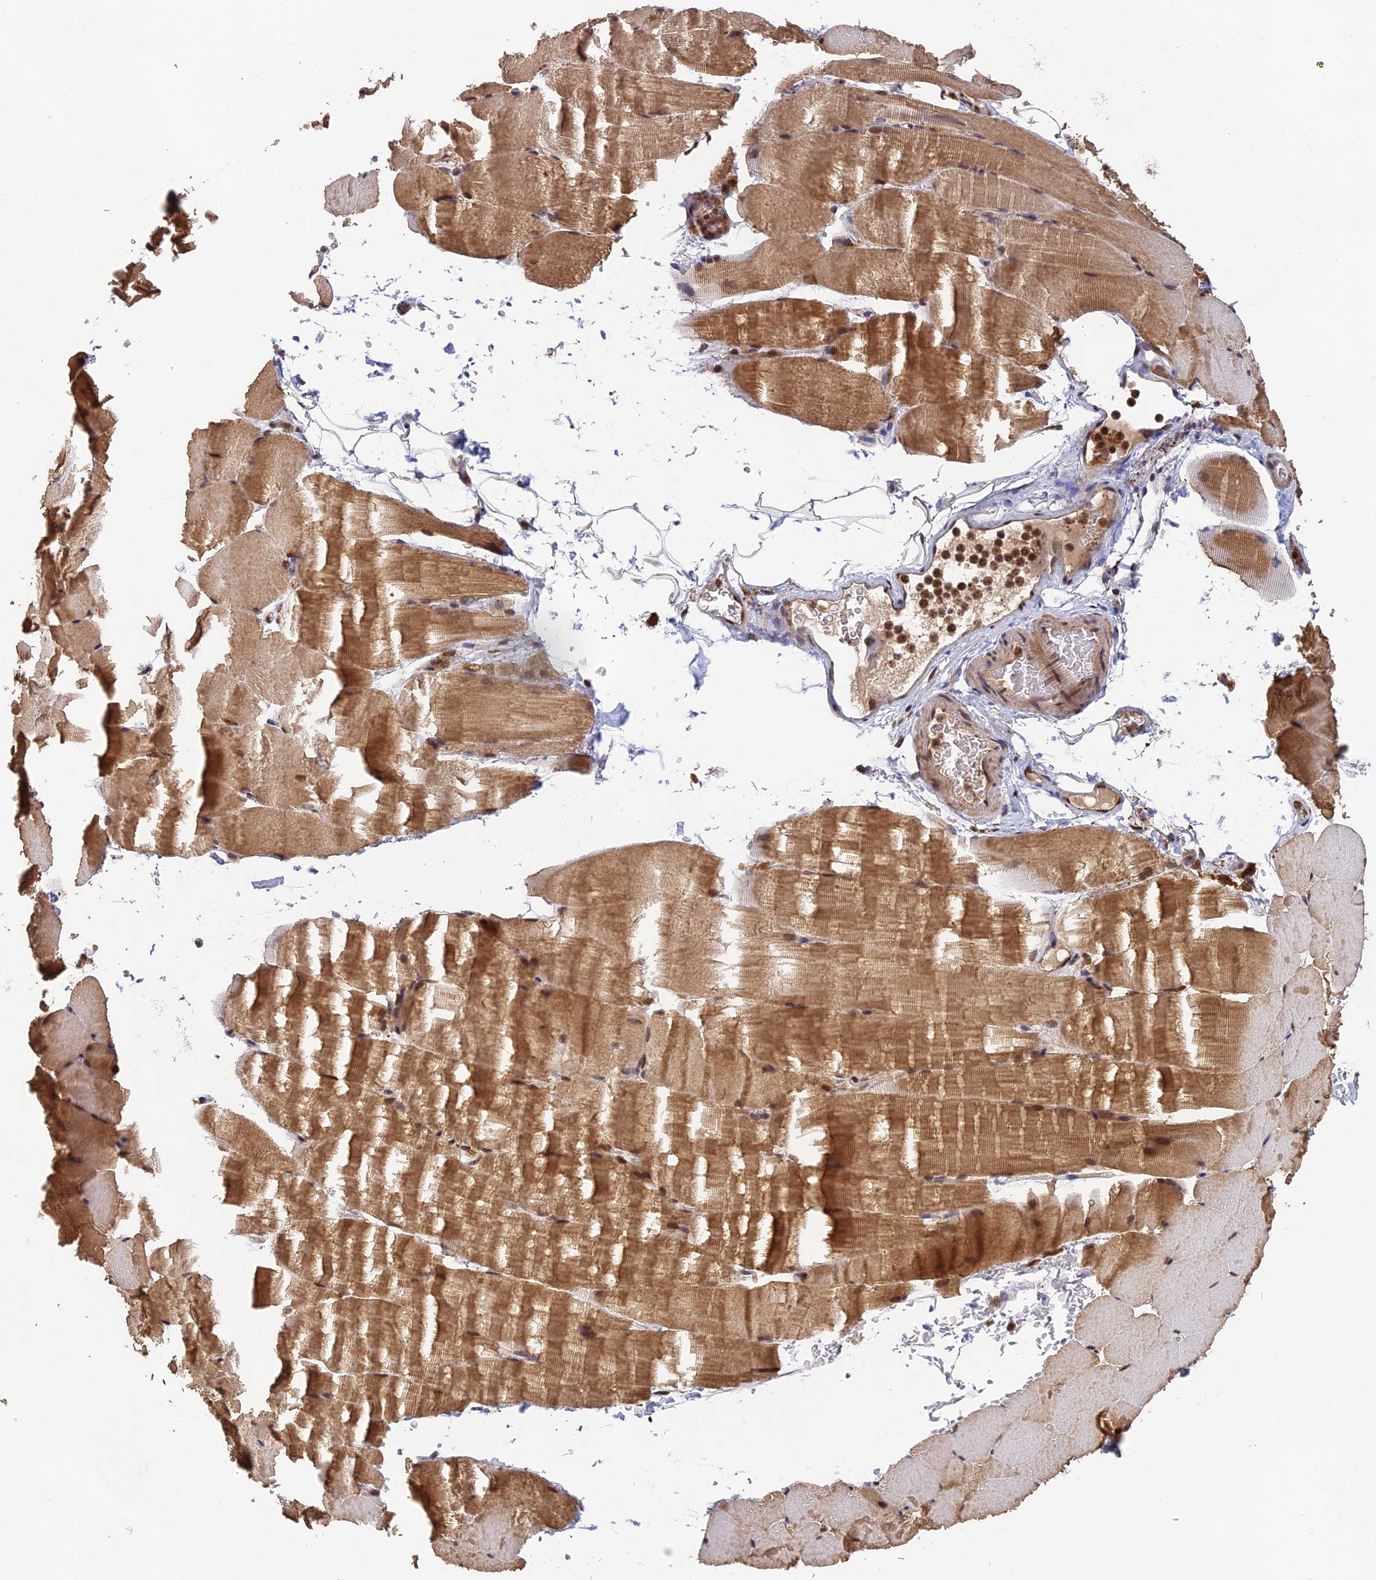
{"staining": {"intensity": "moderate", "quantity": ">75%", "location": "cytoplasmic/membranous,nuclear"}, "tissue": "skeletal muscle", "cell_type": "Myocytes", "image_type": "normal", "snomed": [{"axis": "morphology", "description": "Normal tissue, NOS"}, {"axis": "topography", "description": "Skeletal muscle"}, {"axis": "topography", "description": "Parathyroid gland"}], "caption": "High-power microscopy captured an immunohistochemistry histopathology image of unremarkable skeletal muscle, revealing moderate cytoplasmic/membranous,nuclear expression in about >75% of myocytes. The staining was performed using DAB (3,3'-diaminobenzidine) to visualize the protein expression in brown, while the nuclei were stained in blue with hematoxylin (Magnification: 20x).", "gene": "OSBPL1A", "patient": {"sex": "female", "age": 37}}